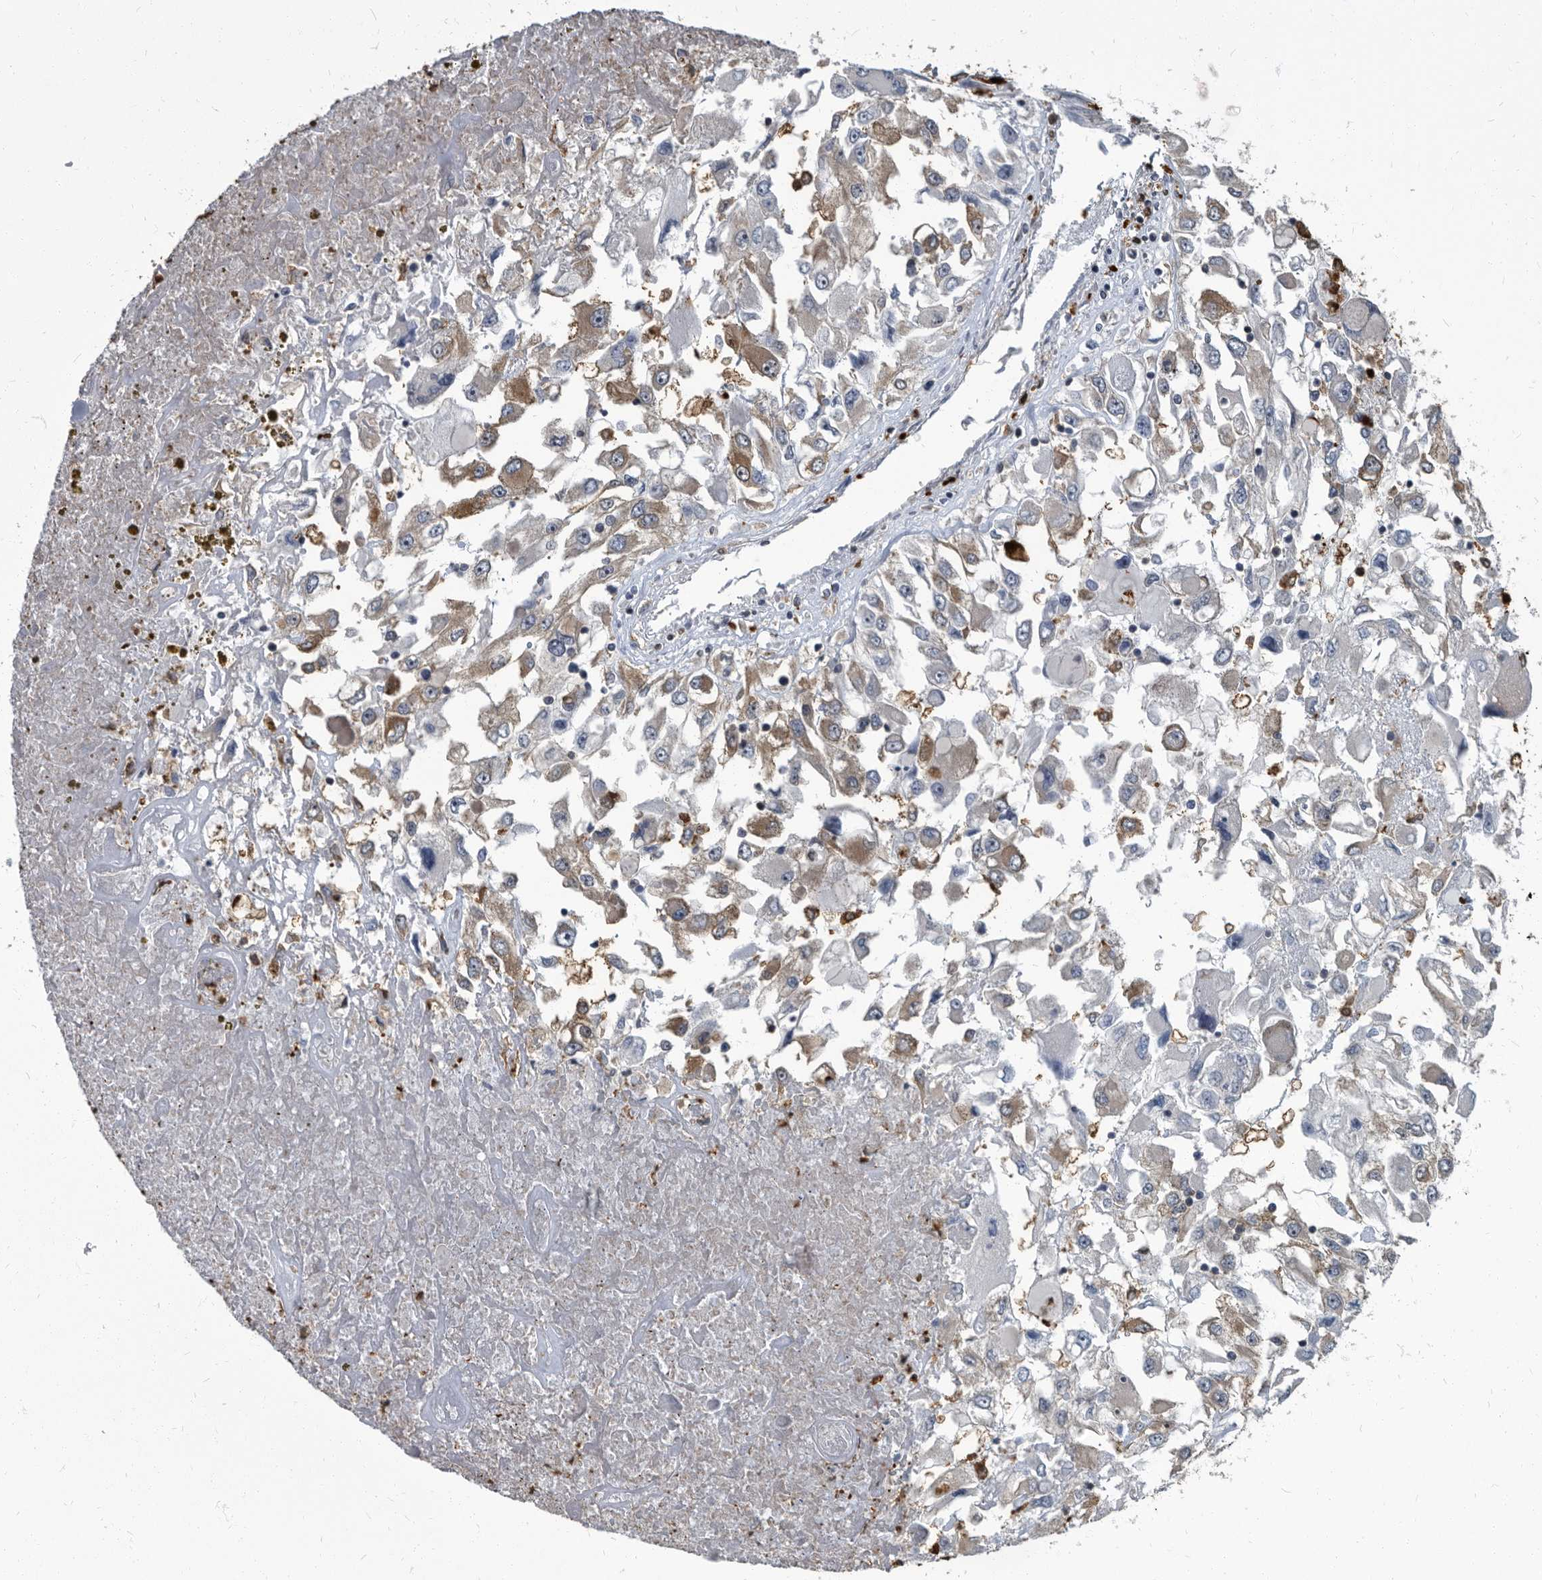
{"staining": {"intensity": "moderate", "quantity": "<25%", "location": "cytoplasmic/membranous"}, "tissue": "renal cancer", "cell_type": "Tumor cells", "image_type": "cancer", "snomed": [{"axis": "morphology", "description": "Adenocarcinoma, NOS"}, {"axis": "topography", "description": "Kidney"}], "caption": "Protein positivity by immunohistochemistry shows moderate cytoplasmic/membranous staining in approximately <25% of tumor cells in renal cancer (adenocarcinoma).", "gene": "CDV3", "patient": {"sex": "female", "age": 52}}